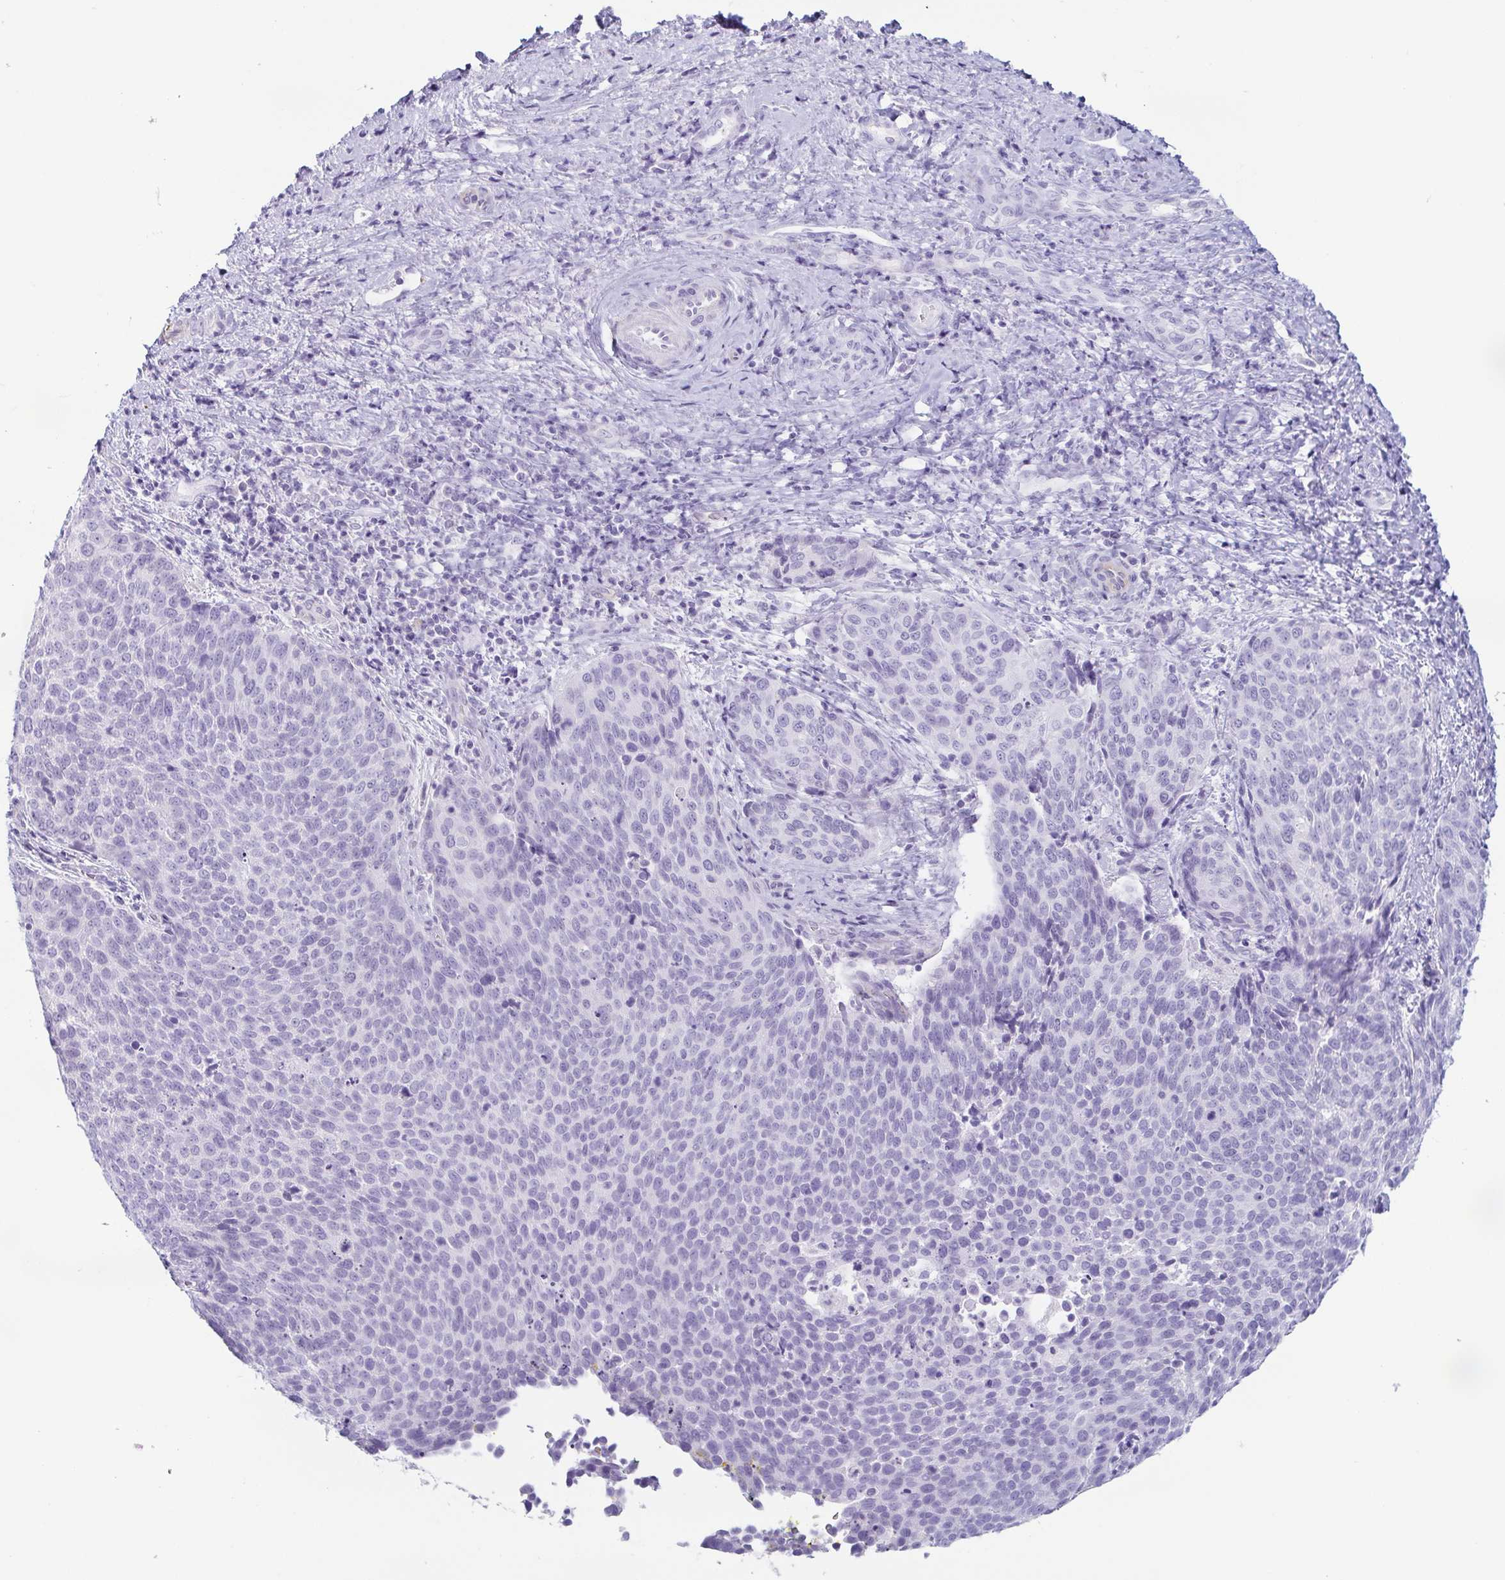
{"staining": {"intensity": "negative", "quantity": "none", "location": "none"}, "tissue": "cervical cancer", "cell_type": "Tumor cells", "image_type": "cancer", "snomed": [{"axis": "morphology", "description": "Squamous cell carcinoma, NOS"}, {"axis": "topography", "description": "Cervix"}], "caption": "Cervical cancer (squamous cell carcinoma) was stained to show a protein in brown. There is no significant expression in tumor cells. (Stains: DAB (3,3'-diaminobenzidine) immunohistochemistry with hematoxylin counter stain, Microscopy: brightfield microscopy at high magnification).", "gene": "PRR27", "patient": {"sex": "female", "age": 34}}